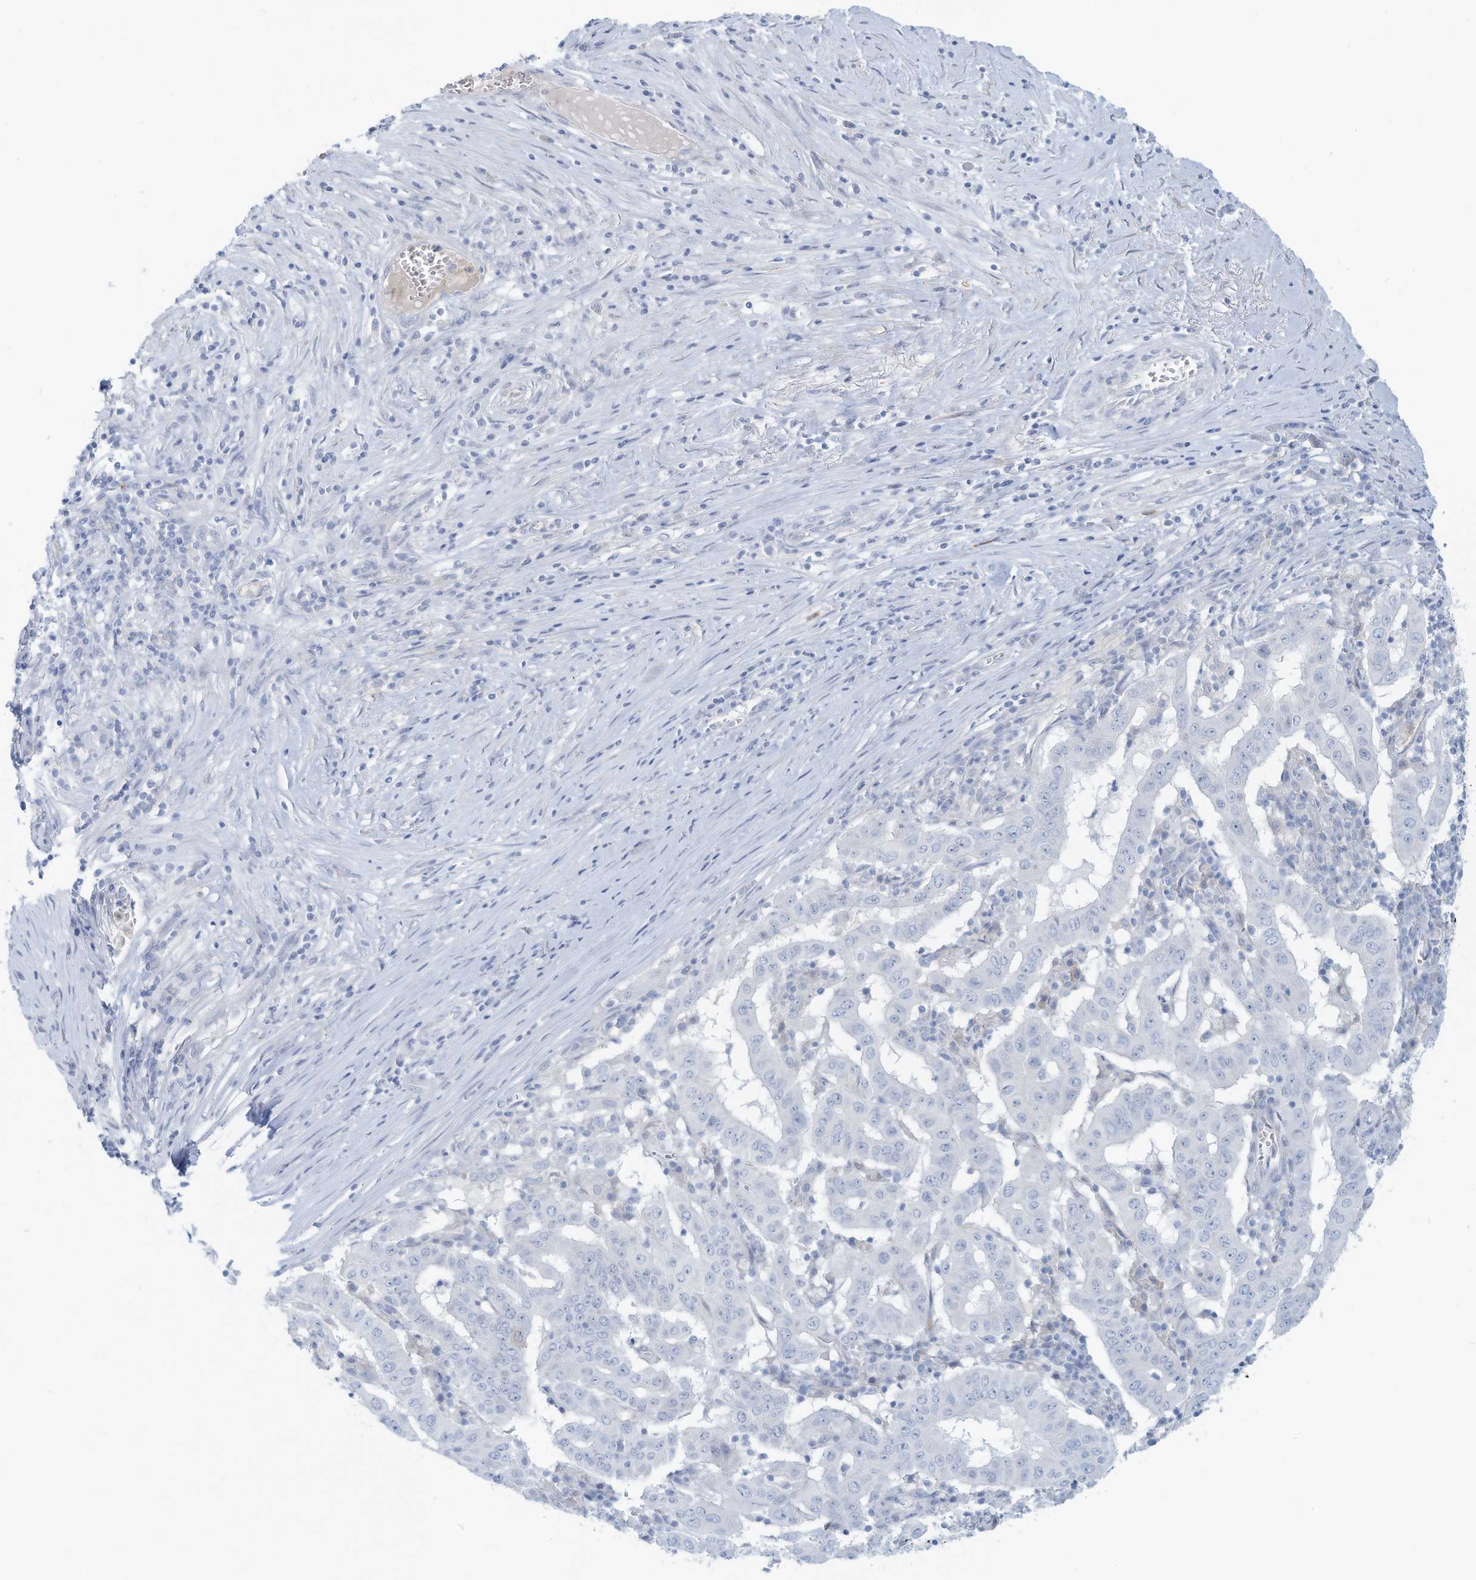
{"staining": {"intensity": "negative", "quantity": "none", "location": "none"}, "tissue": "pancreatic cancer", "cell_type": "Tumor cells", "image_type": "cancer", "snomed": [{"axis": "morphology", "description": "Adenocarcinoma, NOS"}, {"axis": "topography", "description": "Pancreas"}], "caption": "Tumor cells are negative for protein expression in human adenocarcinoma (pancreatic).", "gene": "ERI2", "patient": {"sex": "male", "age": 63}}